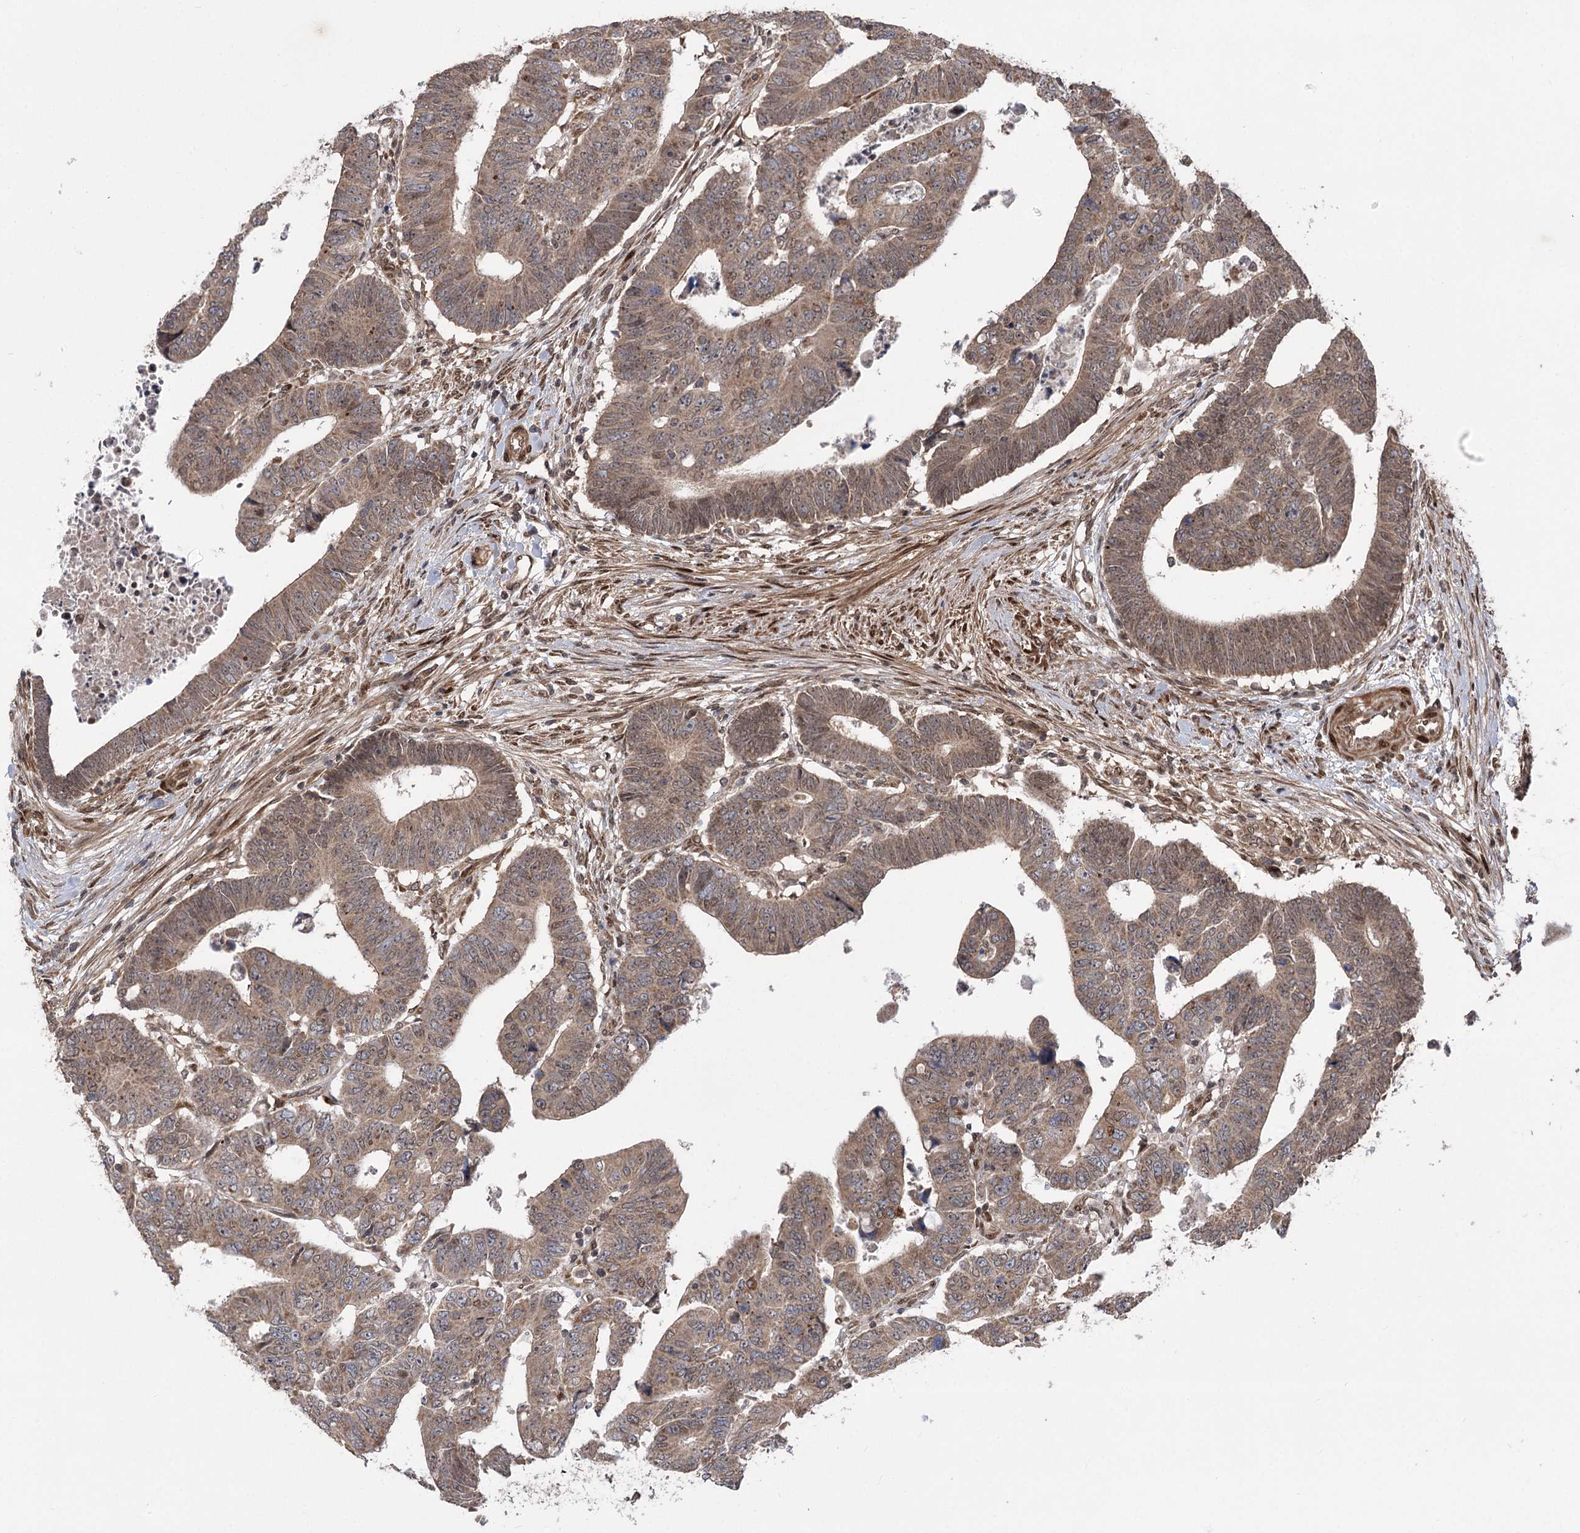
{"staining": {"intensity": "weak", "quantity": "25%-75%", "location": "cytoplasmic/membranous,nuclear"}, "tissue": "colorectal cancer", "cell_type": "Tumor cells", "image_type": "cancer", "snomed": [{"axis": "morphology", "description": "Normal tissue, NOS"}, {"axis": "morphology", "description": "Adenocarcinoma, NOS"}, {"axis": "topography", "description": "Rectum"}], "caption": "Weak cytoplasmic/membranous and nuclear staining for a protein is appreciated in about 25%-75% of tumor cells of colorectal cancer (adenocarcinoma) using immunohistochemistry (IHC).", "gene": "TENM2", "patient": {"sex": "female", "age": 65}}